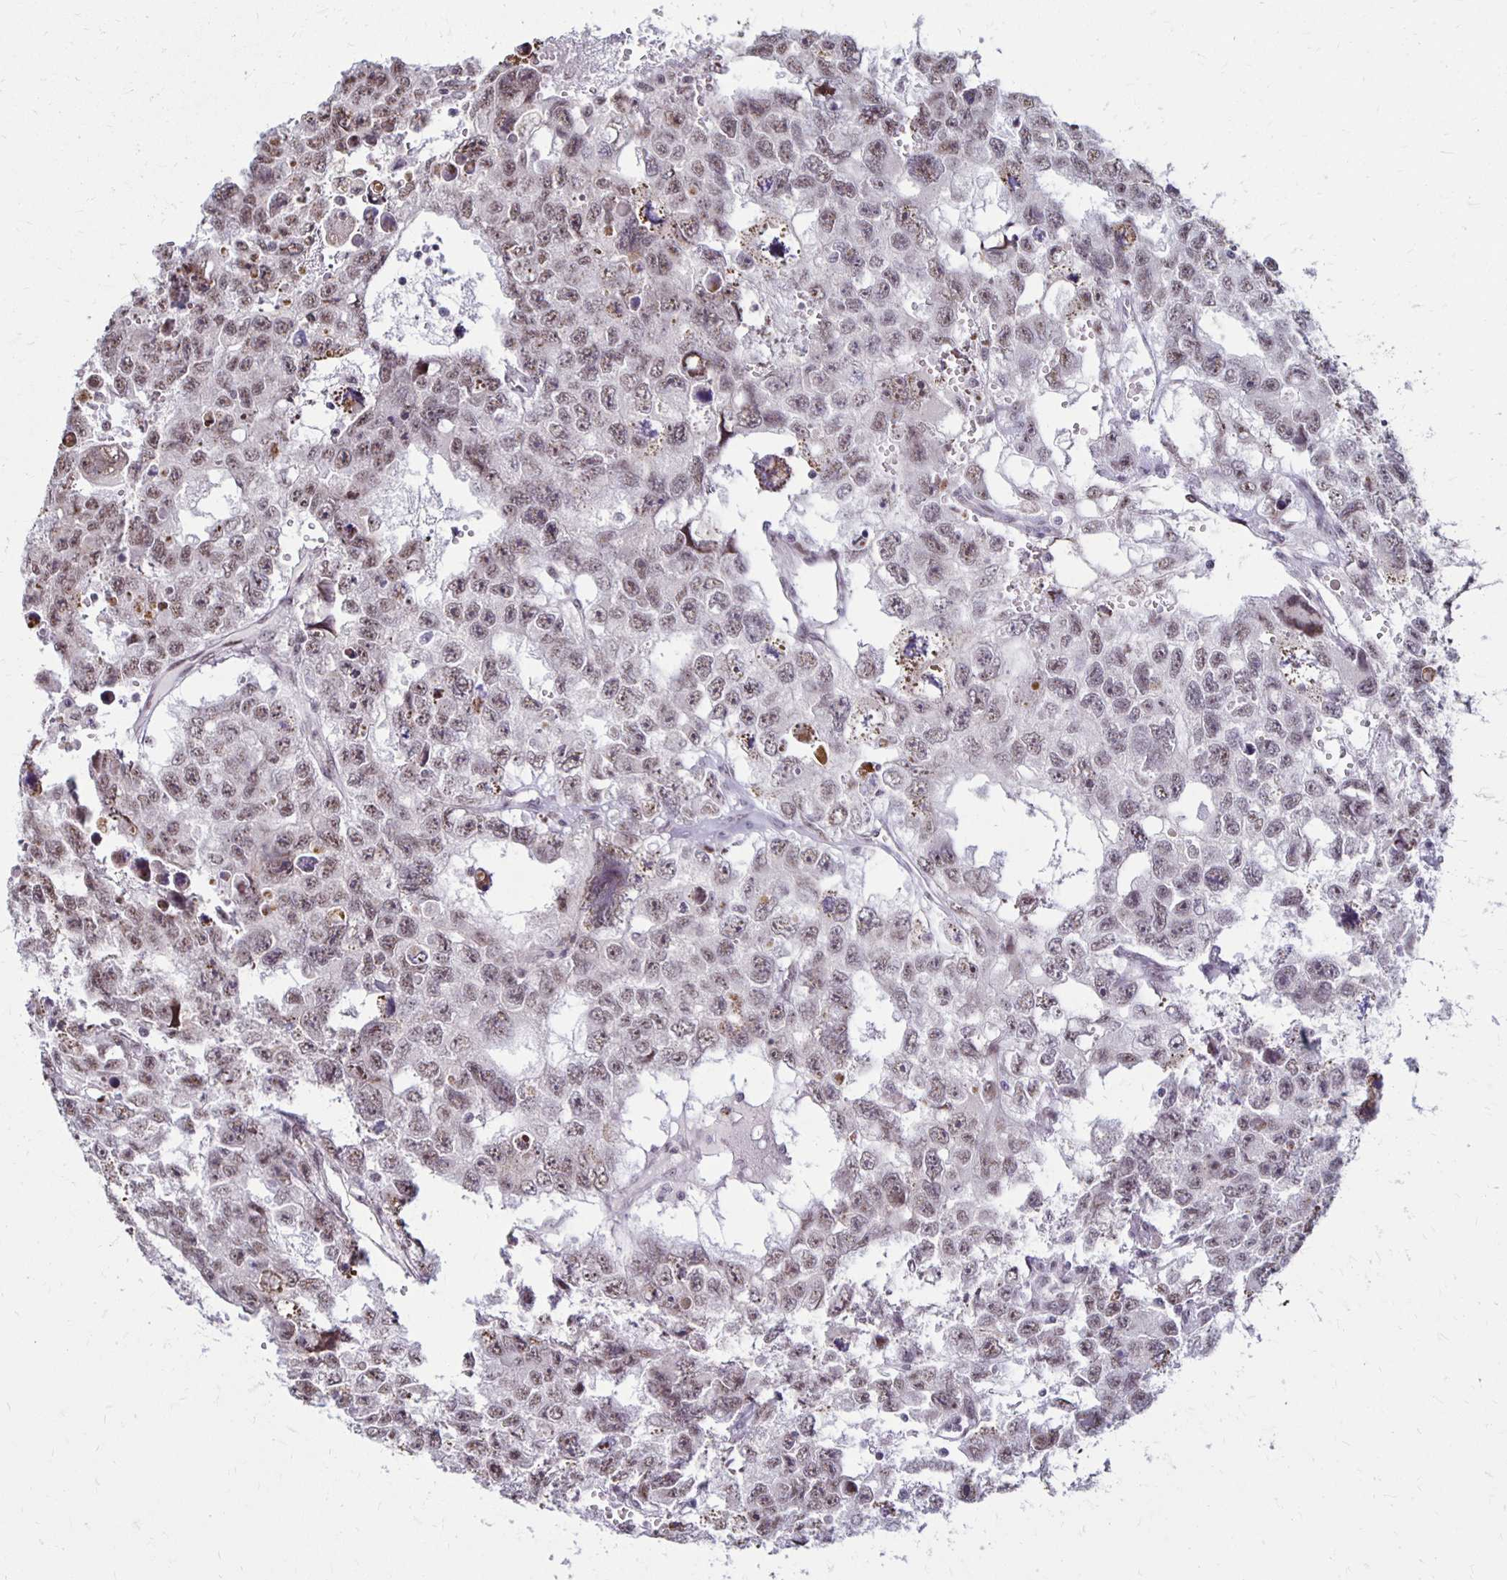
{"staining": {"intensity": "weak", "quantity": "25%-75%", "location": "nuclear"}, "tissue": "testis cancer", "cell_type": "Tumor cells", "image_type": "cancer", "snomed": [{"axis": "morphology", "description": "Seminoma, NOS"}, {"axis": "topography", "description": "Testis"}], "caption": "This photomicrograph displays IHC staining of human seminoma (testis), with low weak nuclear staining in about 25%-75% of tumor cells.", "gene": "DAGLA", "patient": {"sex": "male", "age": 26}}